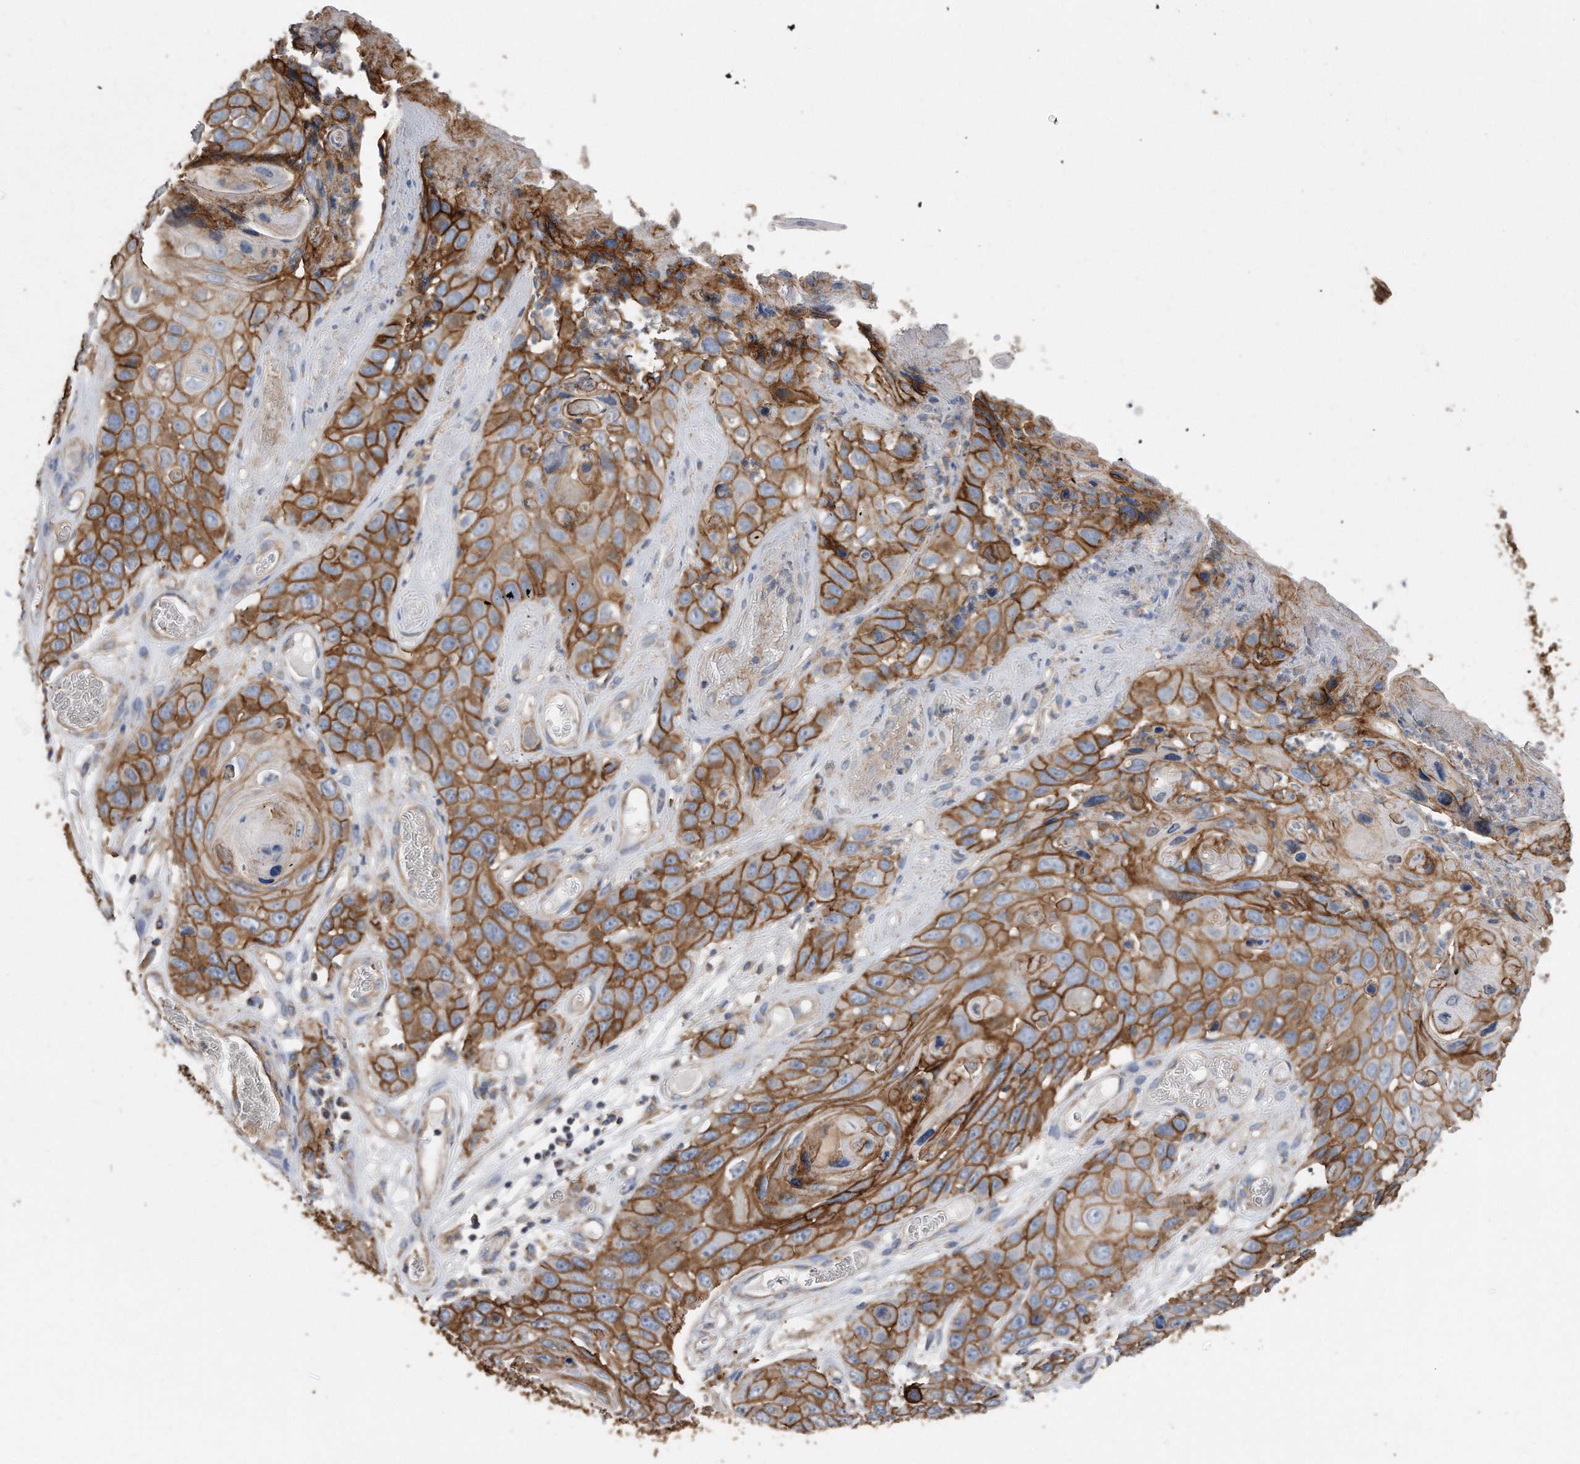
{"staining": {"intensity": "strong", "quantity": ">75%", "location": "cytoplasmic/membranous"}, "tissue": "skin cancer", "cell_type": "Tumor cells", "image_type": "cancer", "snomed": [{"axis": "morphology", "description": "Squamous cell carcinoma, NOS"}, {"axis": "topography", "description": "Skin"}], "caption": "A high amount of strong cytoplasmic/membranous positivity is seen in approximately >75% of tumor cells in skin squamous cell carcinoma tissue.", "gene": "CDCP1", "patient": {"sex": "male", "age": 55}}